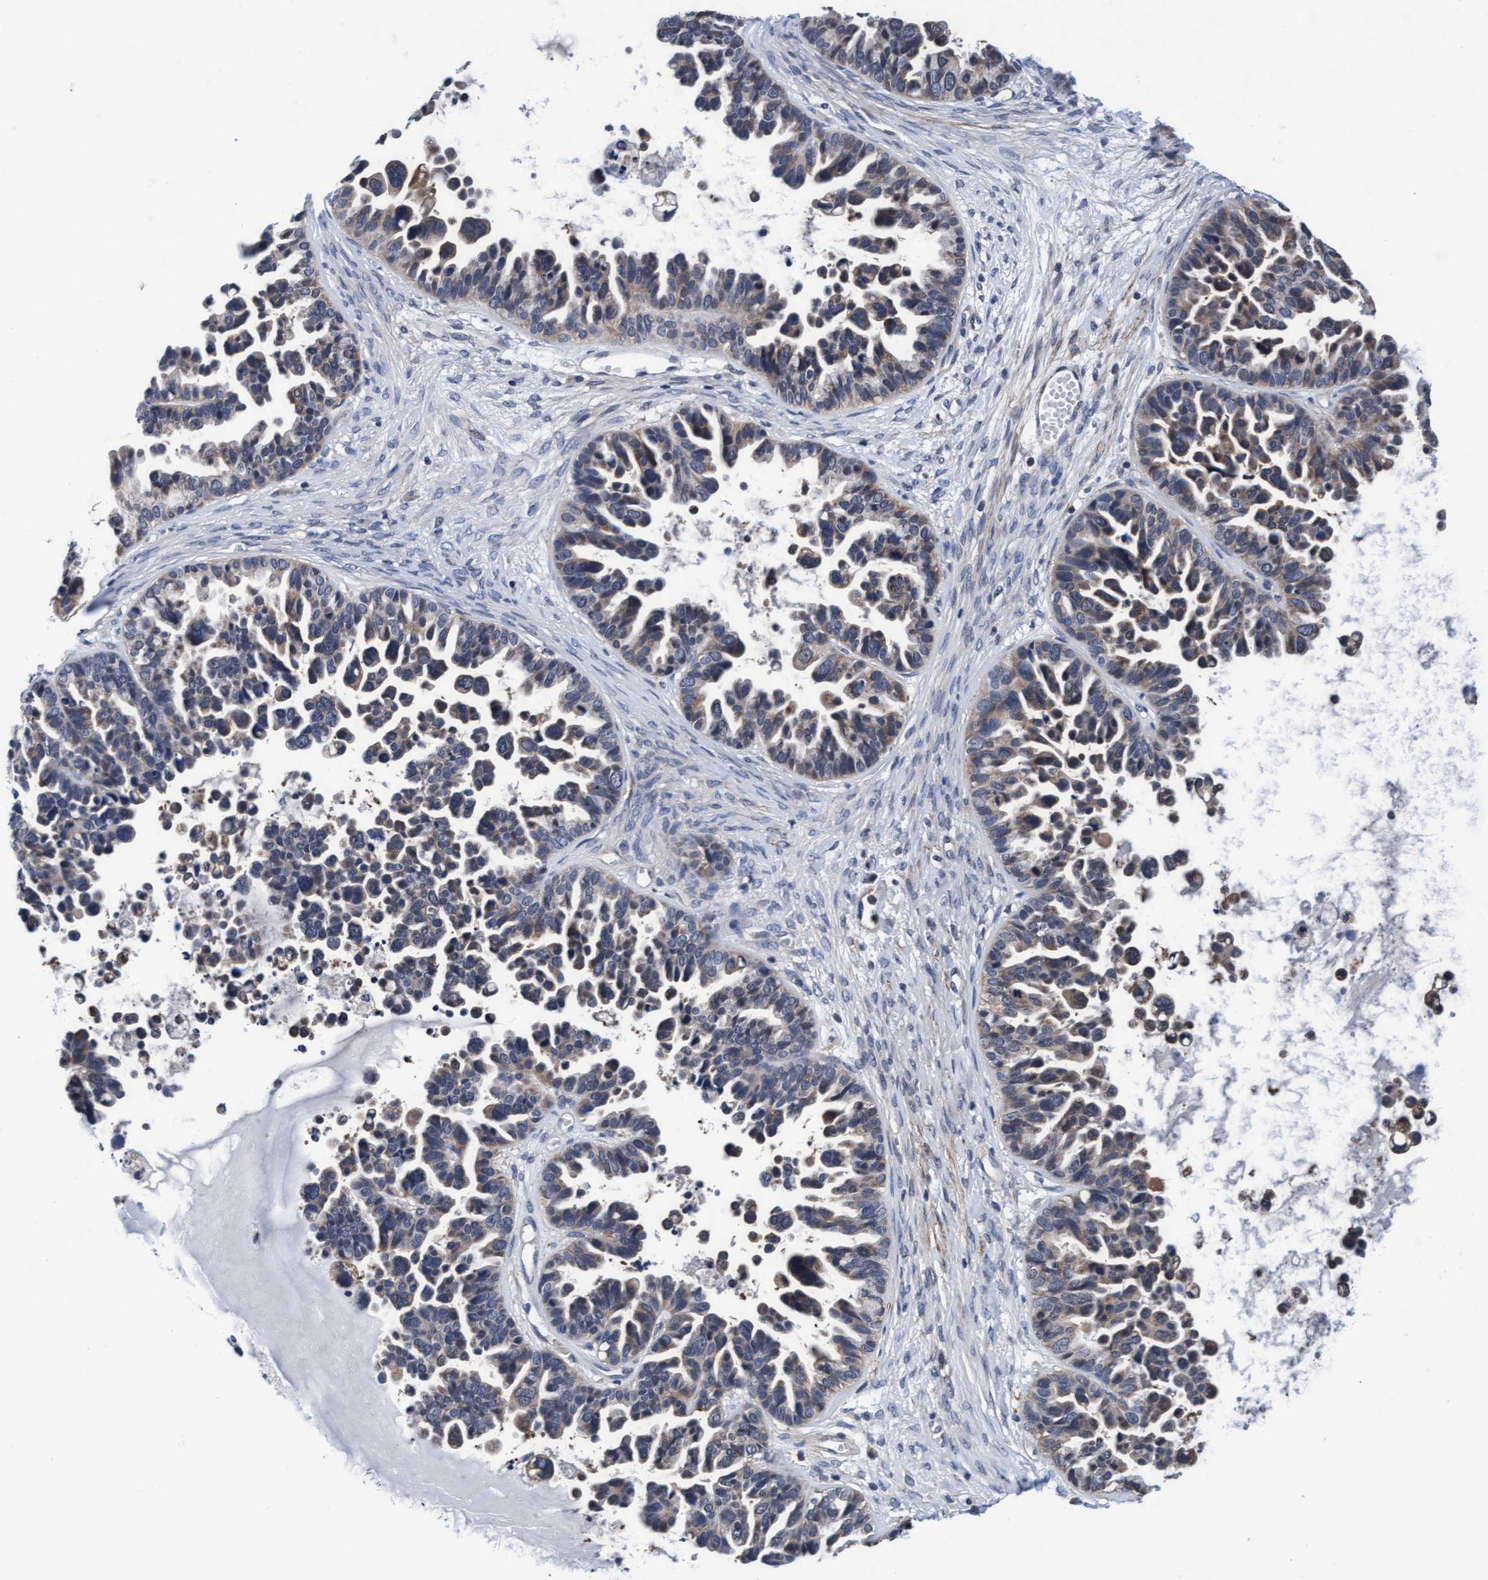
{"staining": {"intensity": "weak", "quantity": "25%-75%", "location": "cytoplasmic/membranous"}, "tissue": "ovarian cancer", "cell_type": "Tumor cells", "image_type": "cancer", "snomed": [{"axis": "morphology", "description": "Cystadenocarcinoma, serous, NOS"}, {"axis": "topography", "description": "Ovary"}], "caption": "IHC photomicrograph of serous cystadenocarcinoma (ovarian) stained for a protein (brown), which demonstrates low levels of weak cytoplasmic/membranous positivity in approximately 25%-75% of tumor cells.", "gene": "EFCAB13", "patient": {"sex": "female", "age": 56}}